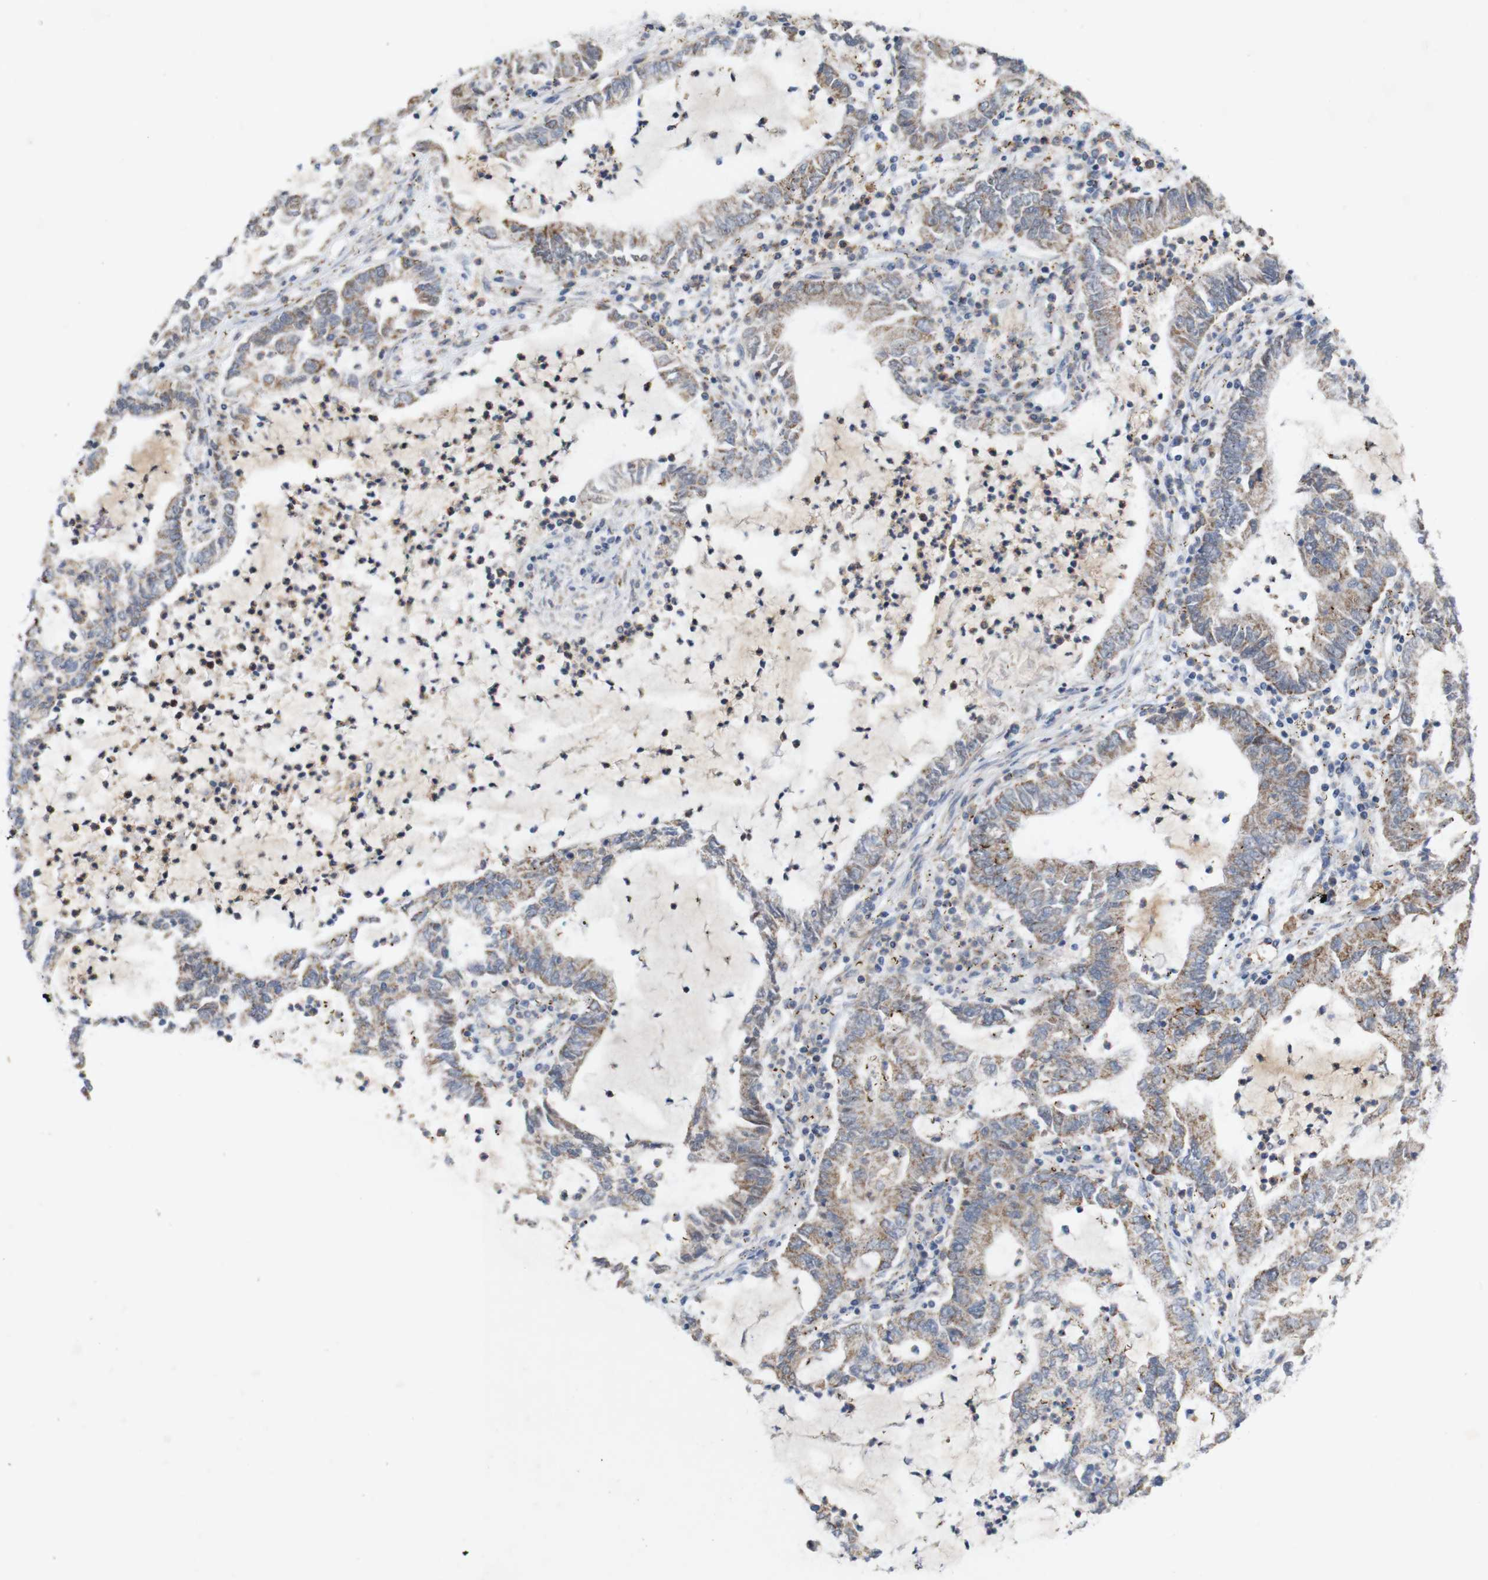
{"staining": {"intensity": "moderate", "quantity": ">75%", "location": "cytoplasmic/membranous"}, "tissue": "lung cancer", "cell_type": "Tumor cells", "image_type": "cancer", "snomed": [{"axis": "morphology", "description": "Adenocarcinoma, NOS"}, {"axis": "topography", "description": "Lung"}], "caption": "Tumor cells show medium levels of moderate cytoplasmic/membranous expression in about >75% of cells in lung cancer (adenocarcinoma). Nuclei are stained in blue.", "gene": "SIGLEC8", "patient": {"sex": "female", "age": 51}}